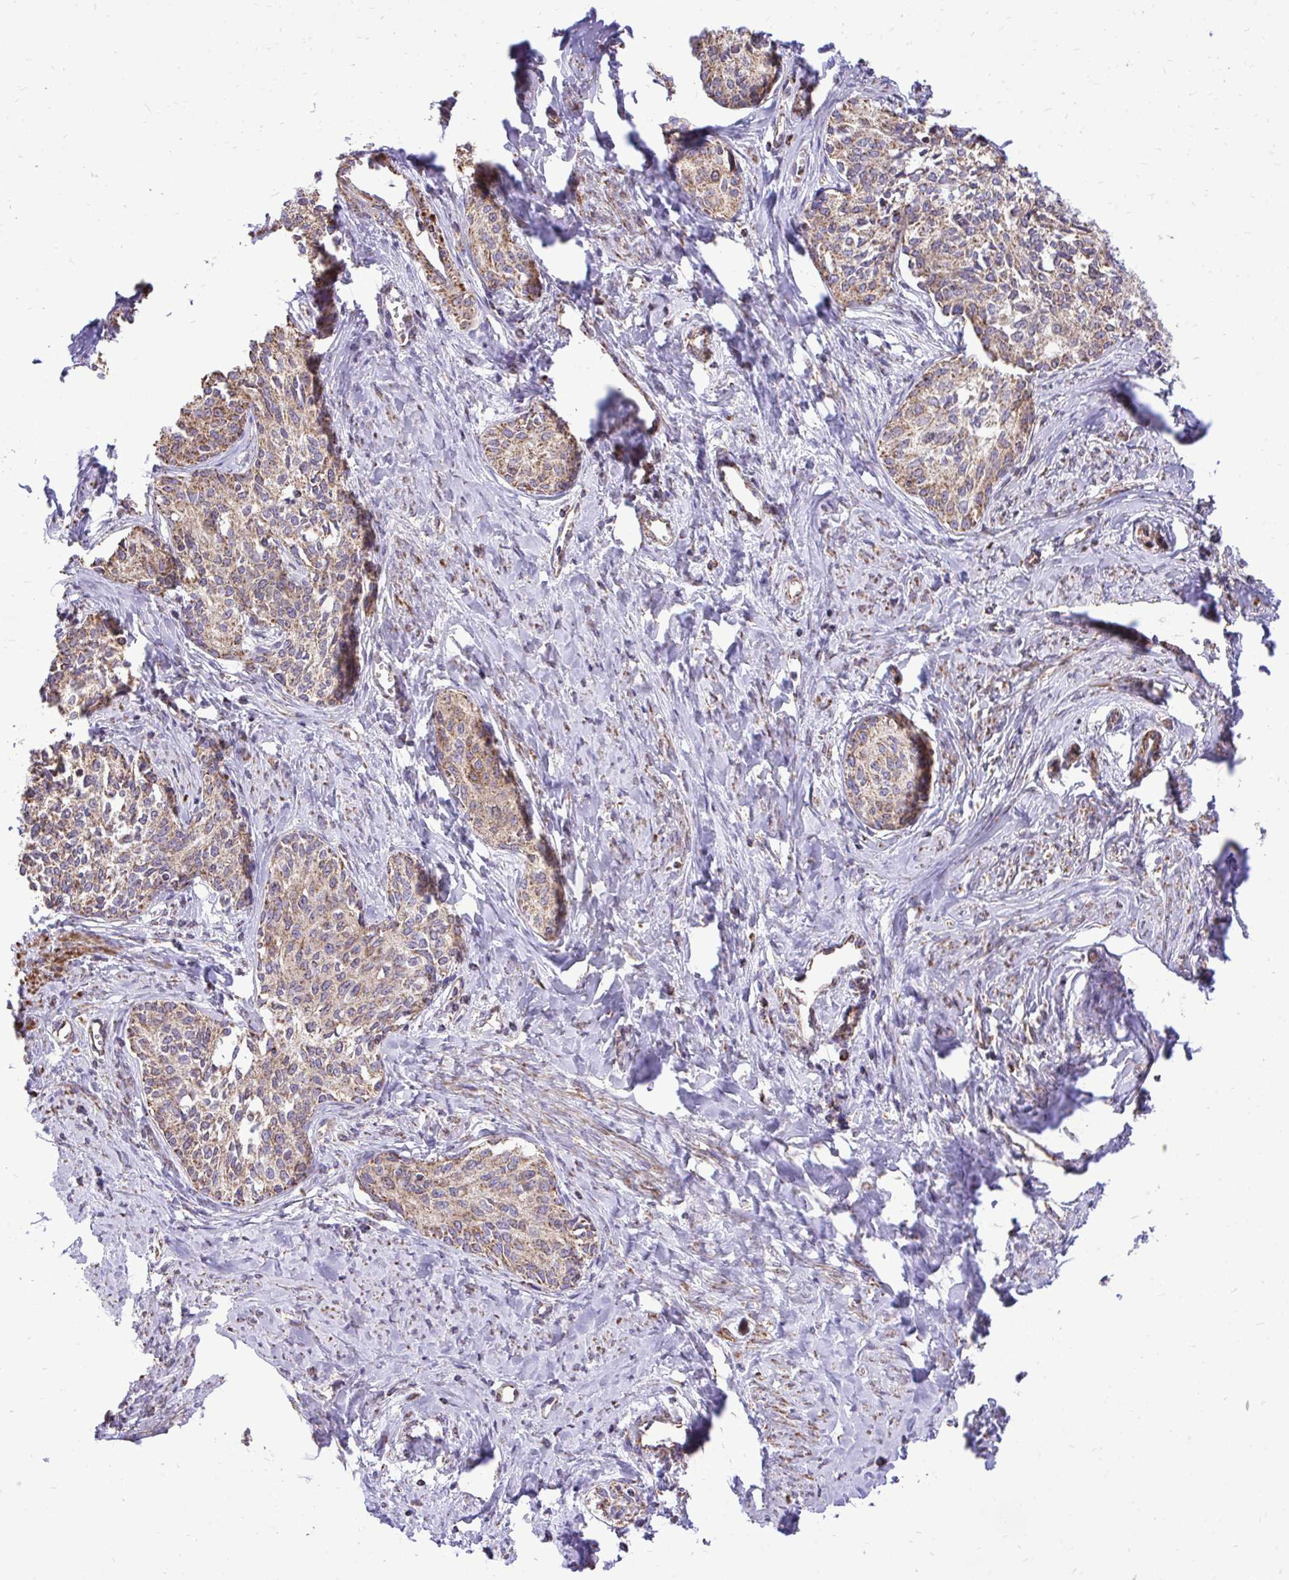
{"staining": {"intensity": "moderate", "quantity": ">75%", "location": "cytoplasmic/membranous"}, "tissue": "cervical cancer", "cell_type": "Tumor cells", "image_type": "cancer", "snomed": [{"axis": "morphology", "description": "Squamous cell carcinoma, NOS"}, {"axis": "morphology", "description": "Adenocarcinoma, NOS"}, {"axis": "topography", "description": "Cervix"}], "caption": "Immunohistochemical staining of human squamous cell carcinoma (cervical) demonstrates medium levels of moderate cytoplasmic/membranous protein staining in about >75% of tumor cells. (Stains: DAB in brown, nuclei in blue, Microscopy: brightfield microscopy at high magnification).", "gene": "UBE2C", "patient": {"sex": "female", "age": 52}}